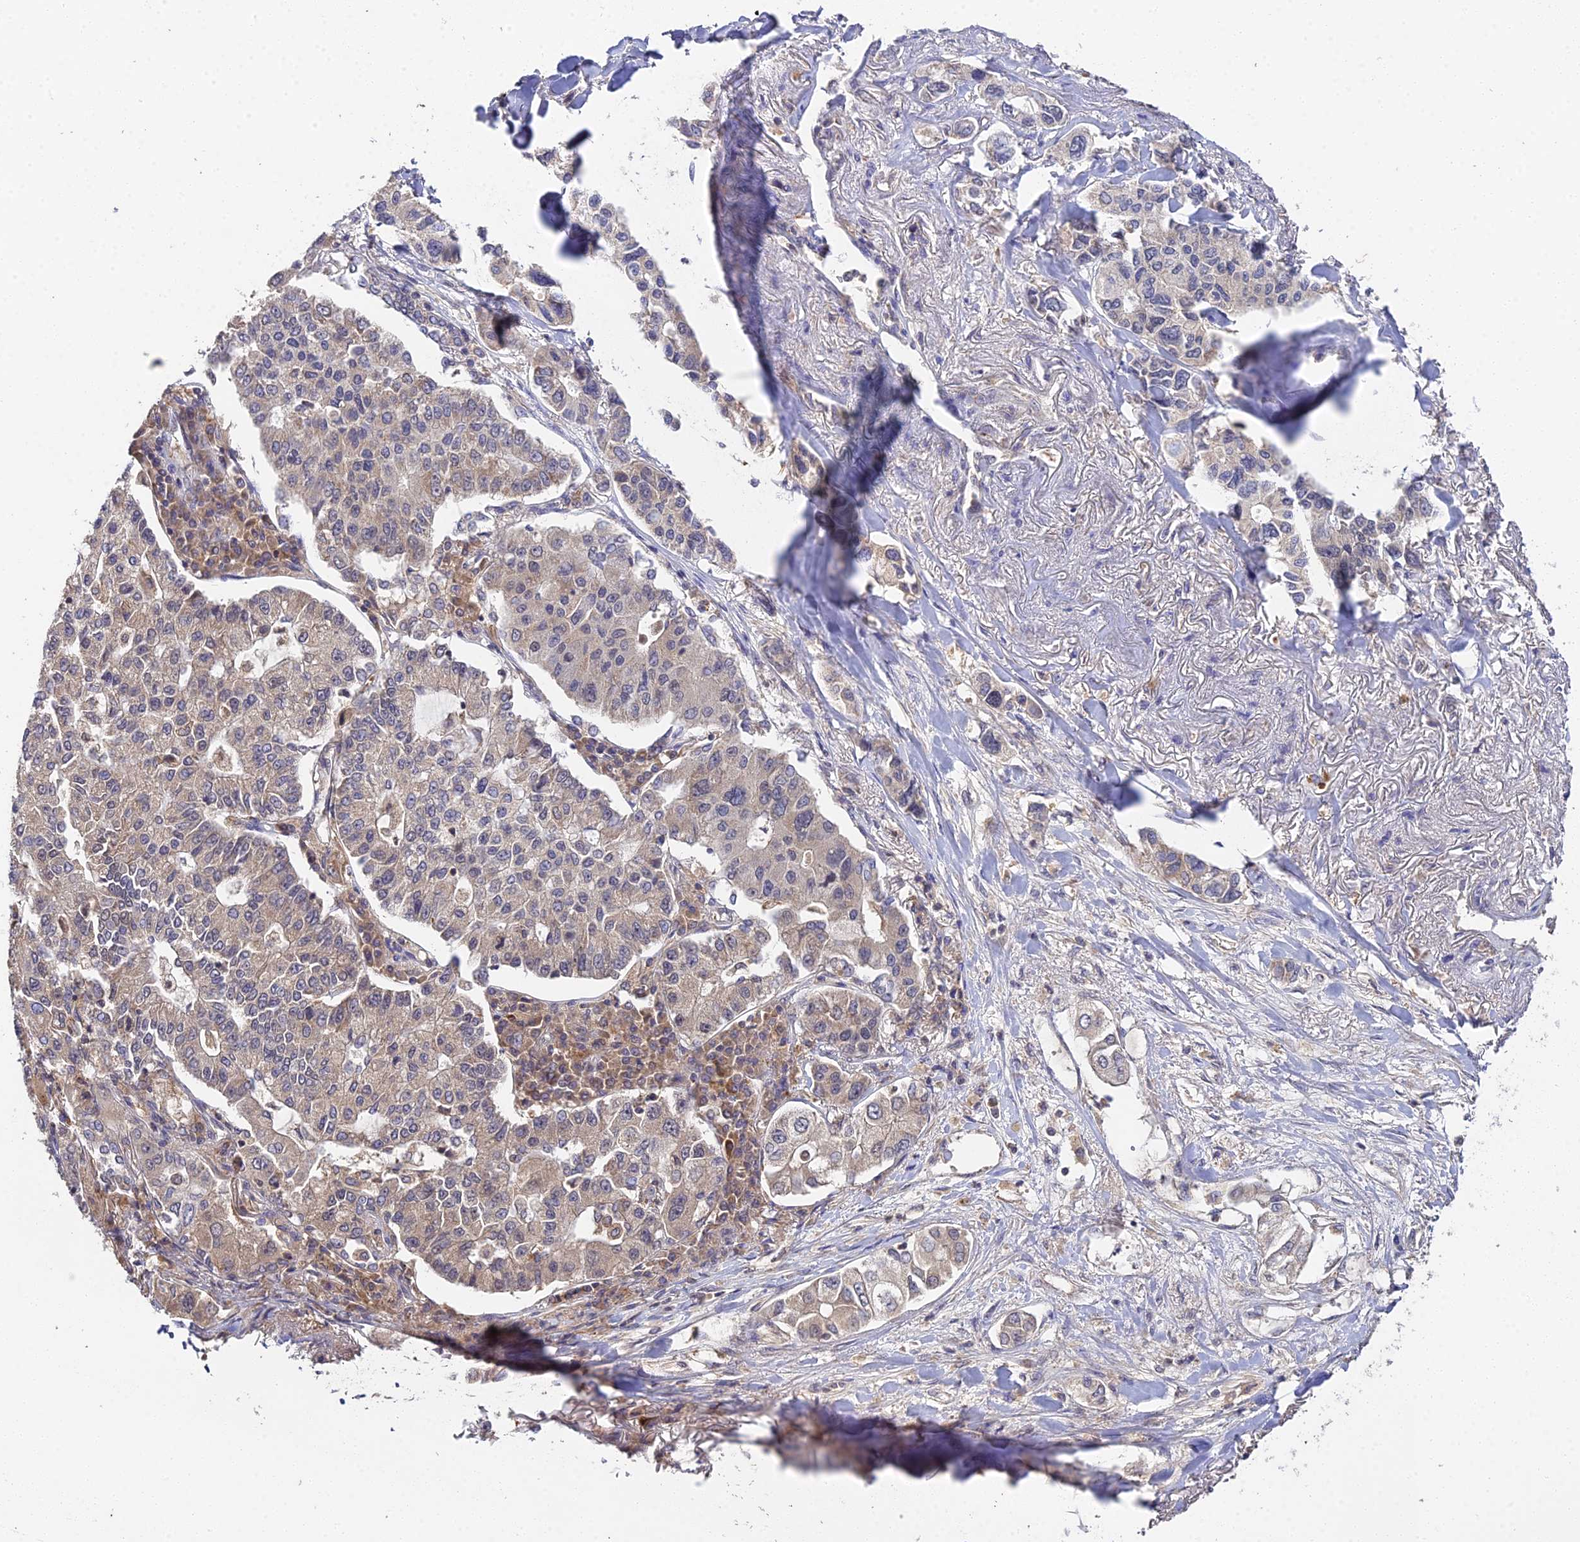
{"staining": {"intensity": "weak", "quantity": "<25%", "location": "cytoplasmic/membranous,nuclear"}, "tissue": "lung cancer", "cell_type": "Tumor cells", "image_type": "cancer", "snomed": [{"axis": "morphology", "description": "Adenocarcinoma, NOS"}, {"axis": "topography", "description": "Lung"}], "caption": "This photomicrograph is of adenocarcinoma (lung) stained with immunohistochemistry to label a protein in brown with the nuclei are counter-stained blue. There is no expression in tumor cells.", "gene": "TPRX1", "patient": {"sex": "male", "age": 49}}